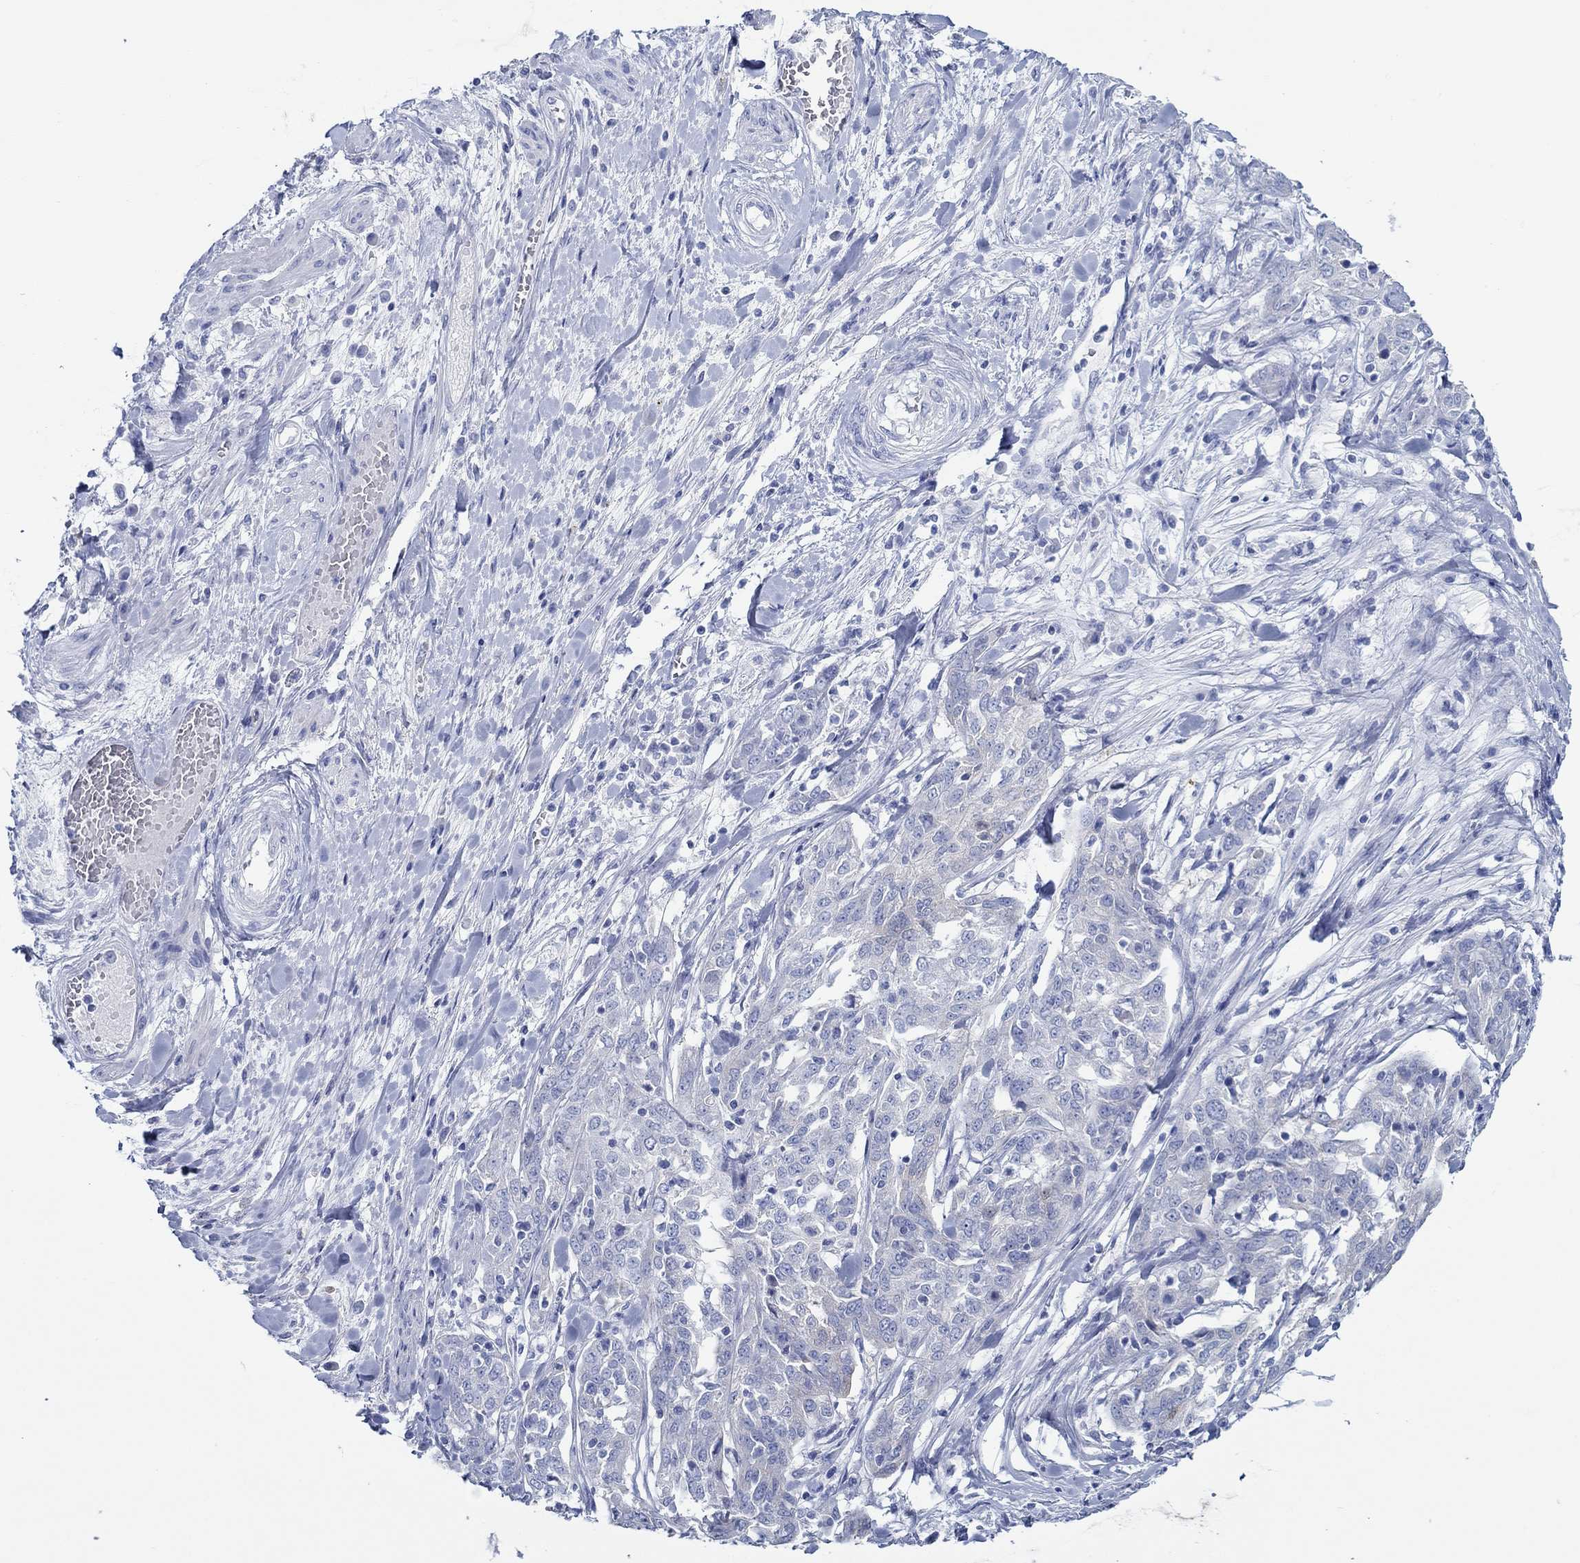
{"staining": {"intensity": "strong", "quantity": "<25%", "location": "cytoplasmic/membranous"}, "tissue": "ovarian cancer", "cell_type": "Tumor cells", "image_type": "cancer", "snomed": [{"axis": "morphology", "description": "Cystadenocarcinoma, serous, NOS"}, {"axis": "topography", "description": "Ovary"}], "caption": "Ovarian cancer (serous cystadenocarcinoma) was stained to show a protein in brown. There is medium levels of strong cytoplasmic/membranous positivity in approximately <25% of tumor cells. (DAB IHC, brown staining for protein, blue staining for nuclei).", "gene": "IGFBP6", "patient": {"sex": "female", "age": 67}}